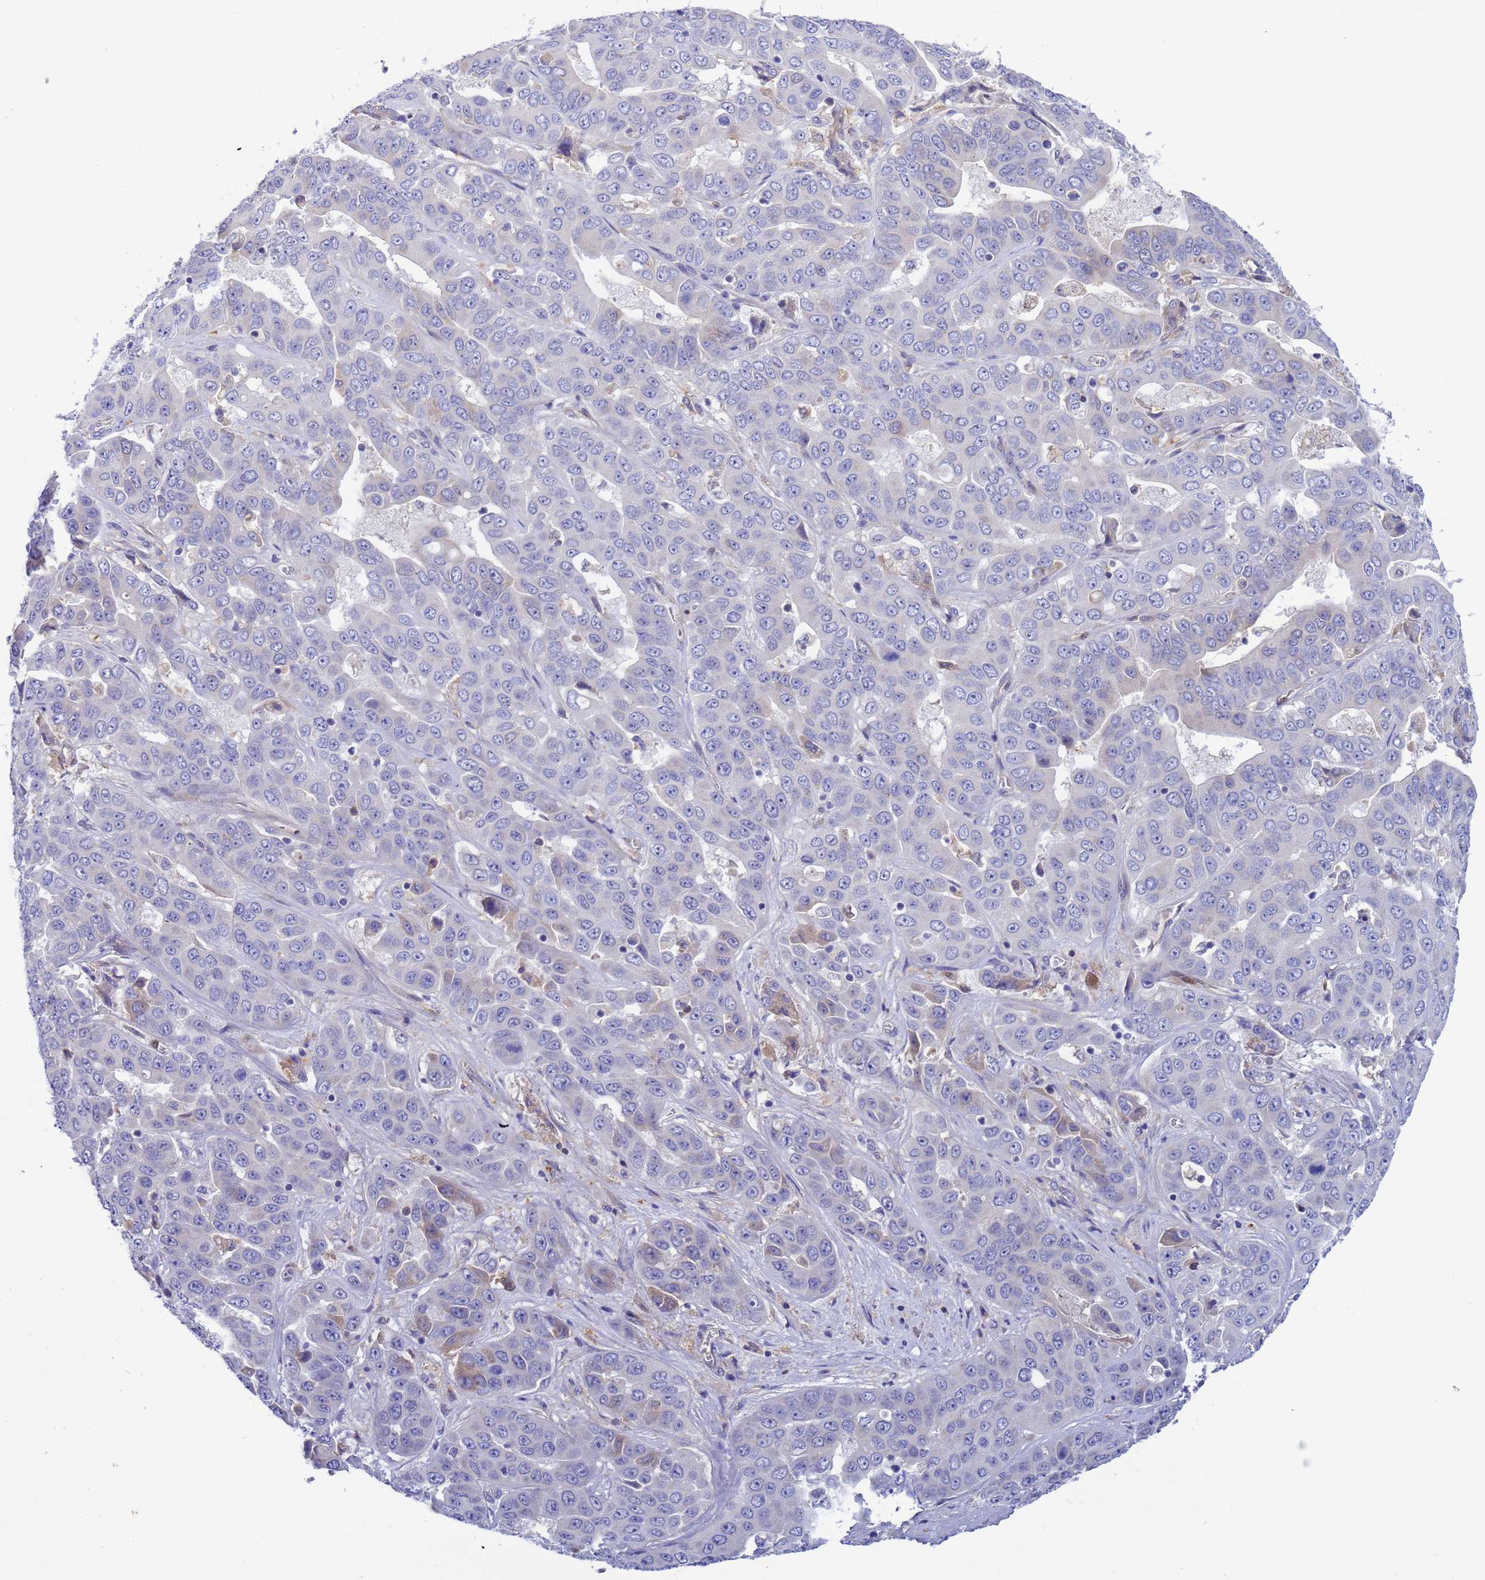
{"staining": {"intensity": "negative", "quantity": "none", "location": "none"}, "tissue": "liver cancer", "cell_type": "Tumor cells", "image_type": "cancer", "snomed": [{"axis": "morphology", "description": "Cholangiocarcinoma"}, {"axis": "topography", "description": "Liver"}], "caption": "Immunohistochemical staining of human cholangiocarcinoma (liver) displays no significant expression in tumor cells. Nuclei are stained in blue.", "gene": "FOXRED1", "patient": {"sex": "female", "age": 52}}